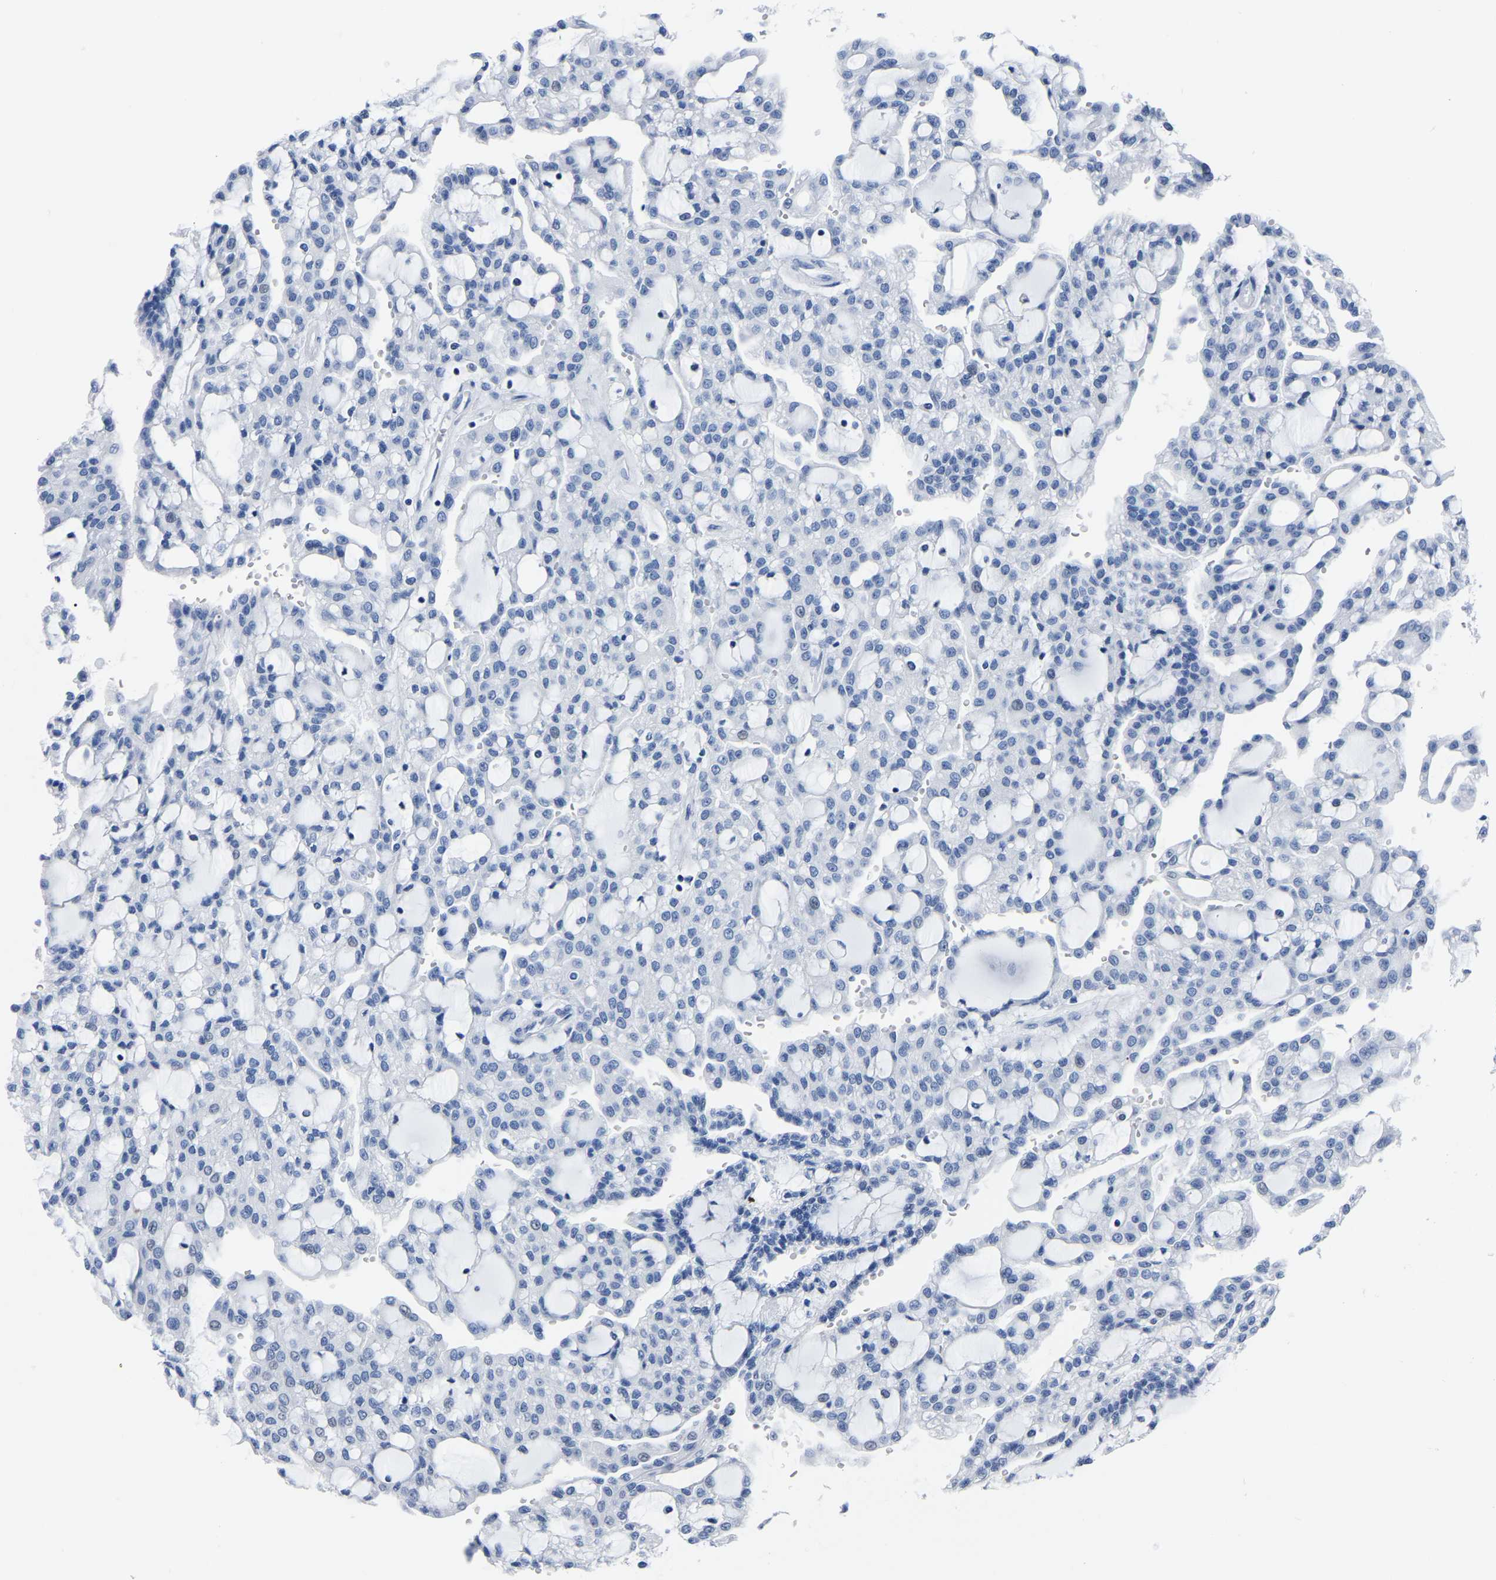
{"staining": {"intensity": "negative", "quantity": "none", "location": "none"}, "tissue": "renal cancer", "cell_type": "Tumor cells", "image_type": "cancer", "snomed": [{"axis": "morphology", "description": "Adenocarcinoma, NOS"}, {"axis": "topography", "description": "Kidney"}], "caption": "A high-resolution histopathology image shows immunohistochemistry staining of renal cancer (adenocarcinoma), which reveals no significant staining in tumor cells.", "gene": "IMPG2", "patient": {"sex": "male", "age": 63}}